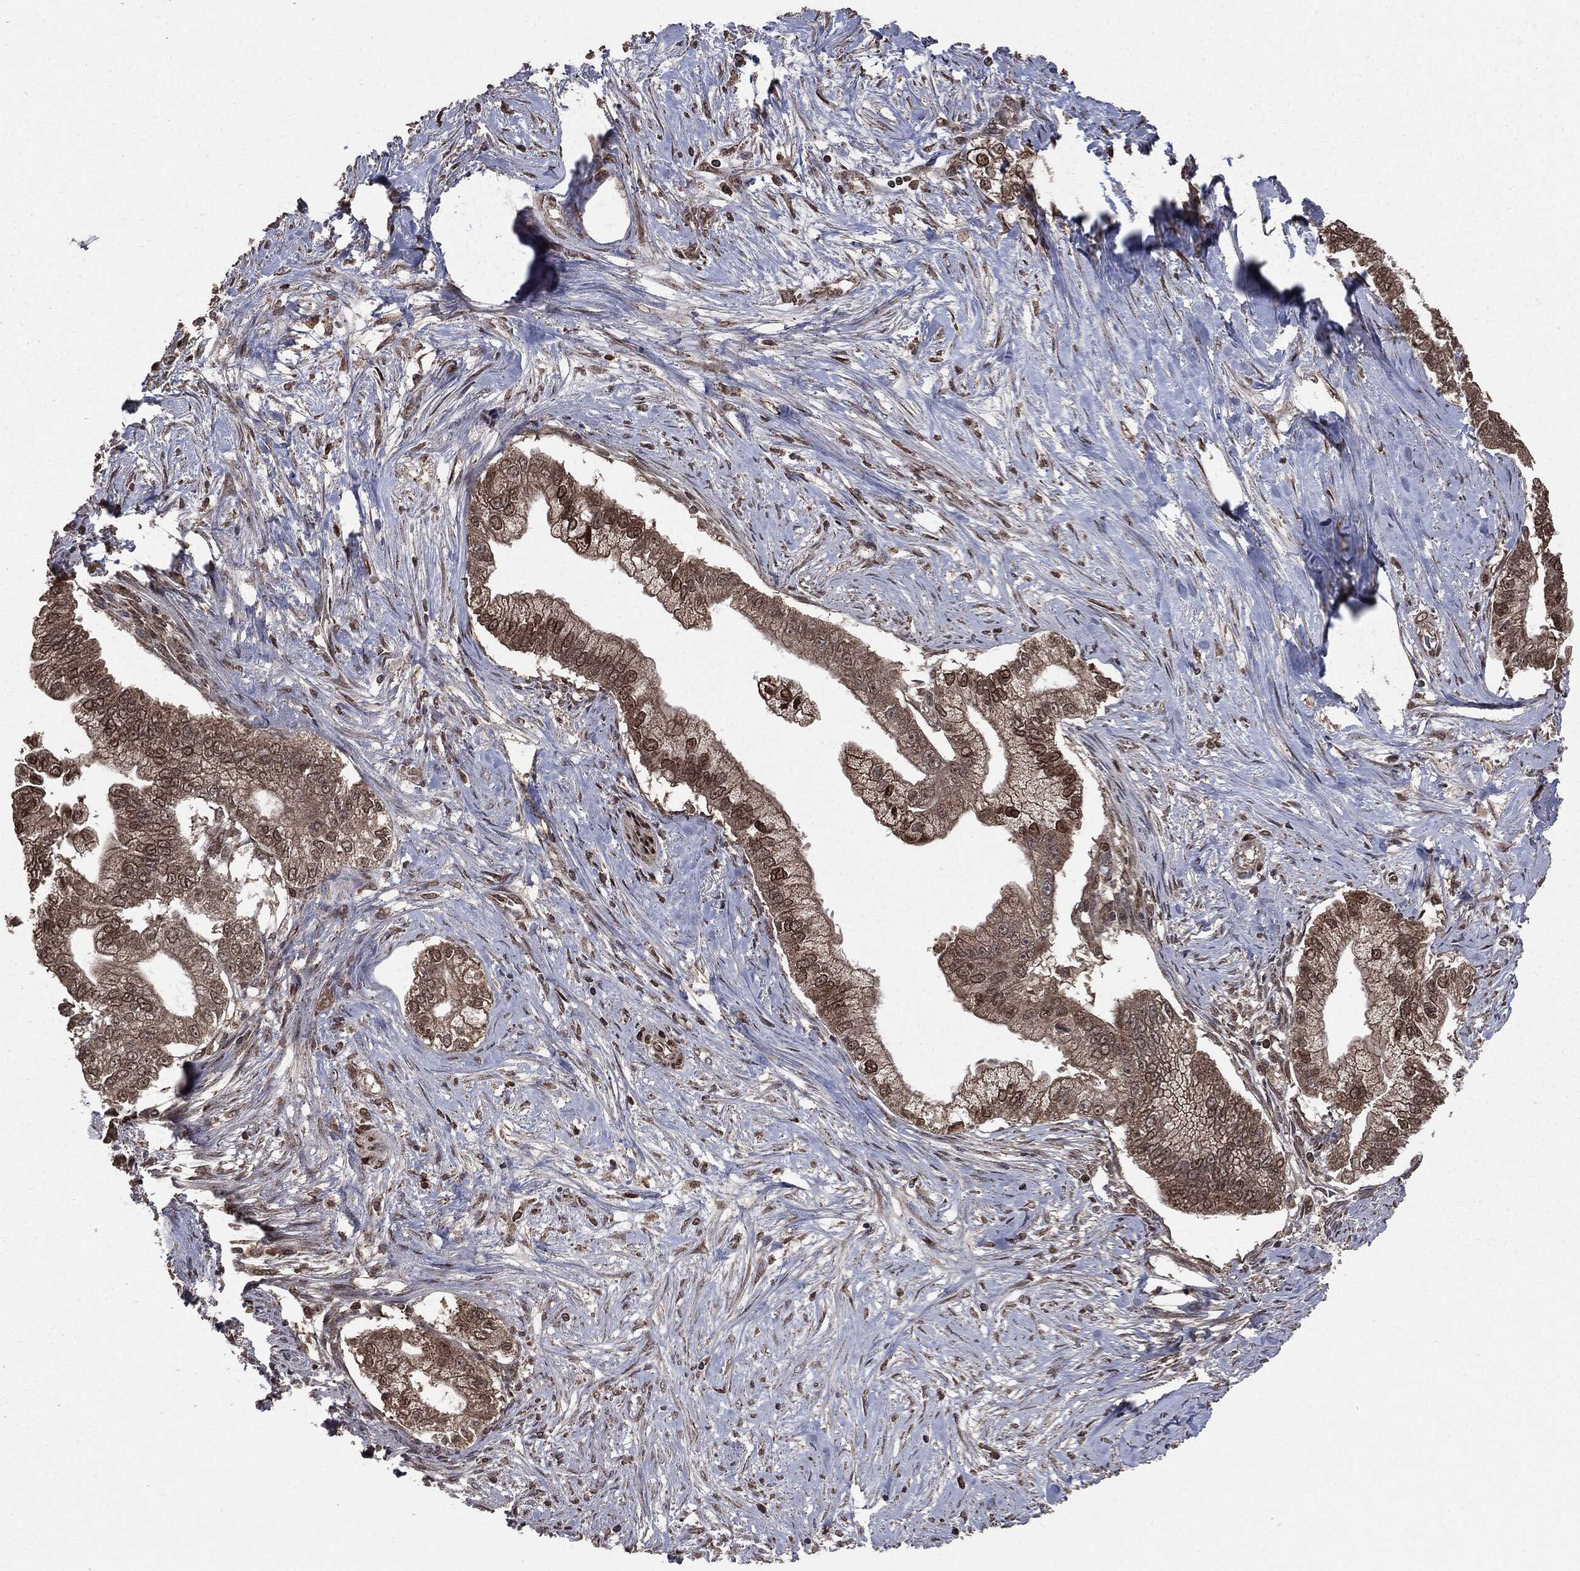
{"staining": {"intensity": "strong", "quantity": "<25%", "location": "nuclear"}, "tissue": "pancreatic cancer", "cell_type": "Tumor cells", "image_type": "cancer", "snomed": [{"axis": "morphology", "description": "Adenocarcinoma, NOS"}, {"axis": "topography", "description": "Pancreas"}], "caption": "Tumor cells display medium levels of strong nuclear staining in approximately <25% of cells in human adenocarcinoma (pancreatic).", "gene": "PPP6R2", "patient": {"sex": "male", "age": 70}}